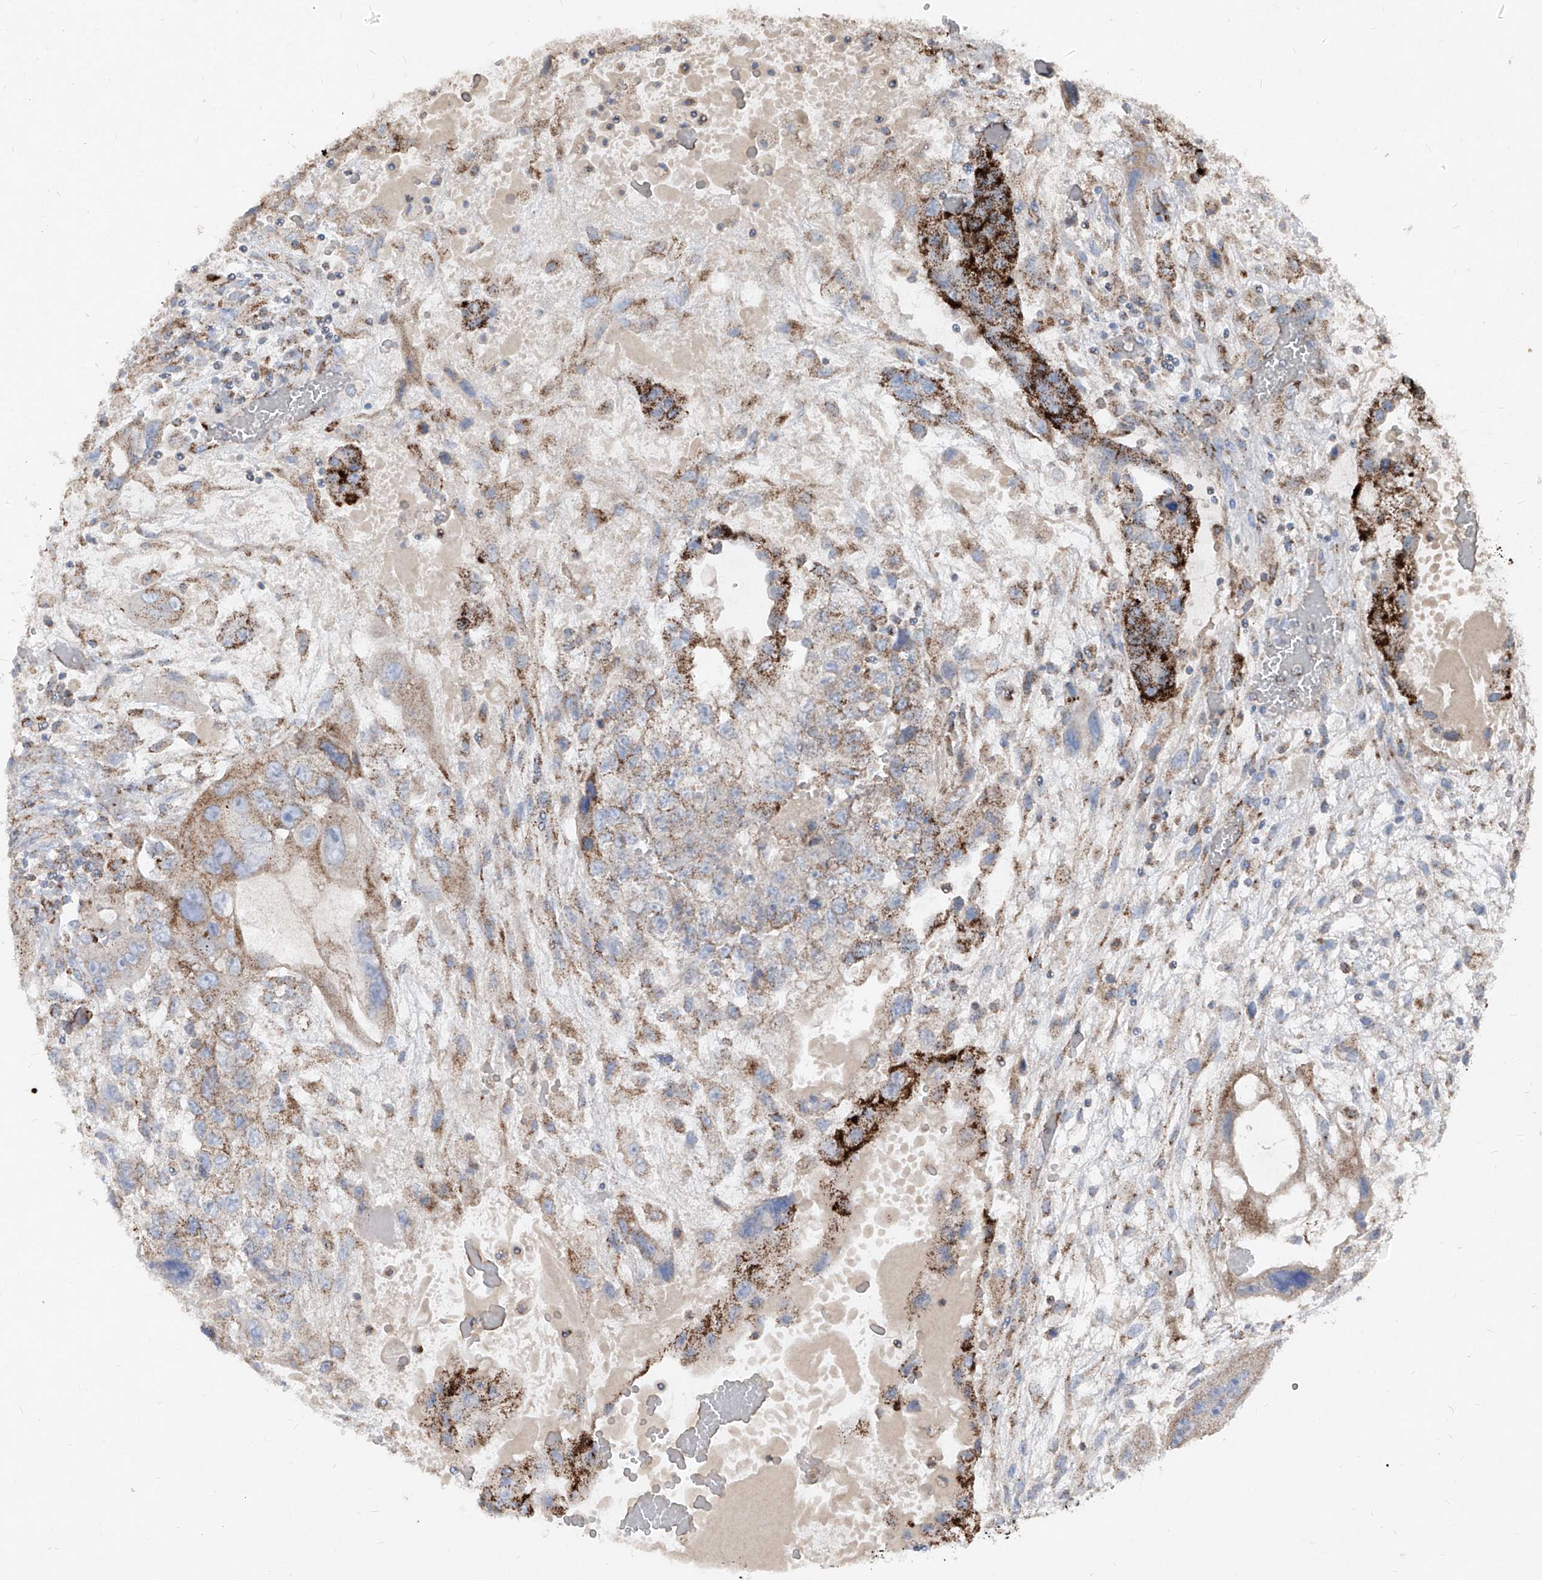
{"staining": {"intensity": "strong", "quantity": ">75%", "location": "cytoplasmic/membranous"}, "tissue": "testis cancer", "cell_type": "Tumor cells", "image_type": "cancer", "snomed": [{"axis": "morphology", "description": "Carcinoma, Embryonal, NOS"}, {"axis": "topography", "description": "Testis"}], "caption": "Immunohistochemical staining of human testis cancer (embryonal carcinoma) shows high levels of strong cytoplasmic/membranous staining in approximately >75% of tumor cells. (DAB (3,3'-diaminobenzidine) IHC, brown staining for protein, blue staining for nuclei).", "gene": "ABCD3", "patient": {"sex": "male", "age": 36}}